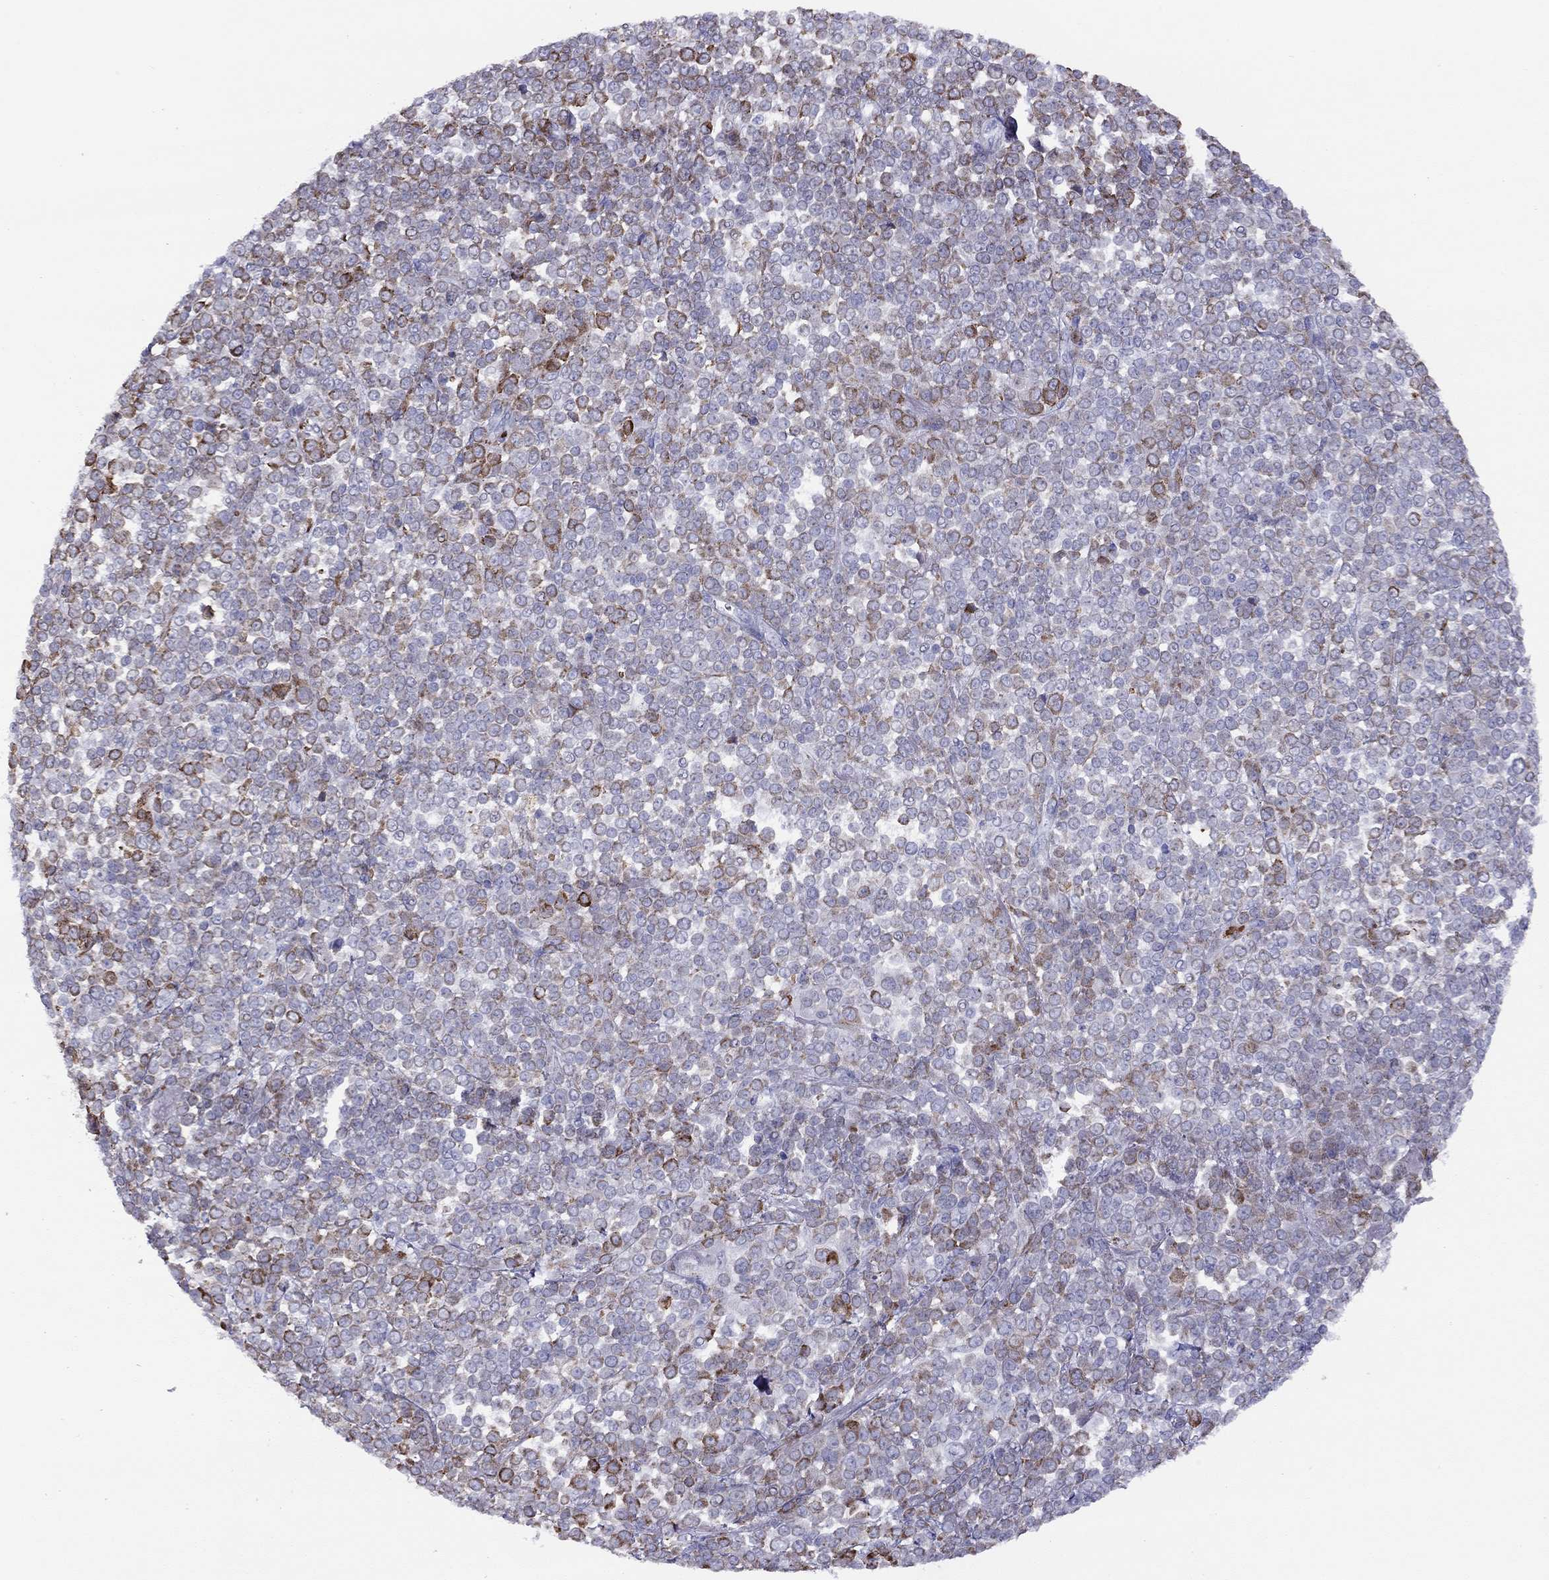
{"staining": {"intensity": "moderate", "quantity": "<25%", "location": "cytoplasmic/membranous"}, "tissue": "melanoma", "cell_type": "Tumor cells", "image_type": "cancer", "snomed": [{"axis": "morphology", "description": "Malignant melanoma, NOS"}, {"axis": "topography", "description": "Skin"}], "caption": "An immunohistochemistry (IHC) histopathology image of tumor tissue is shown. Protein staining in brown shows moderate cytoplasmic/membranous positivity in melanoma within tumor cells.", "gene": "CPNE4", "patient": {"sex": "female", "age": 95}}